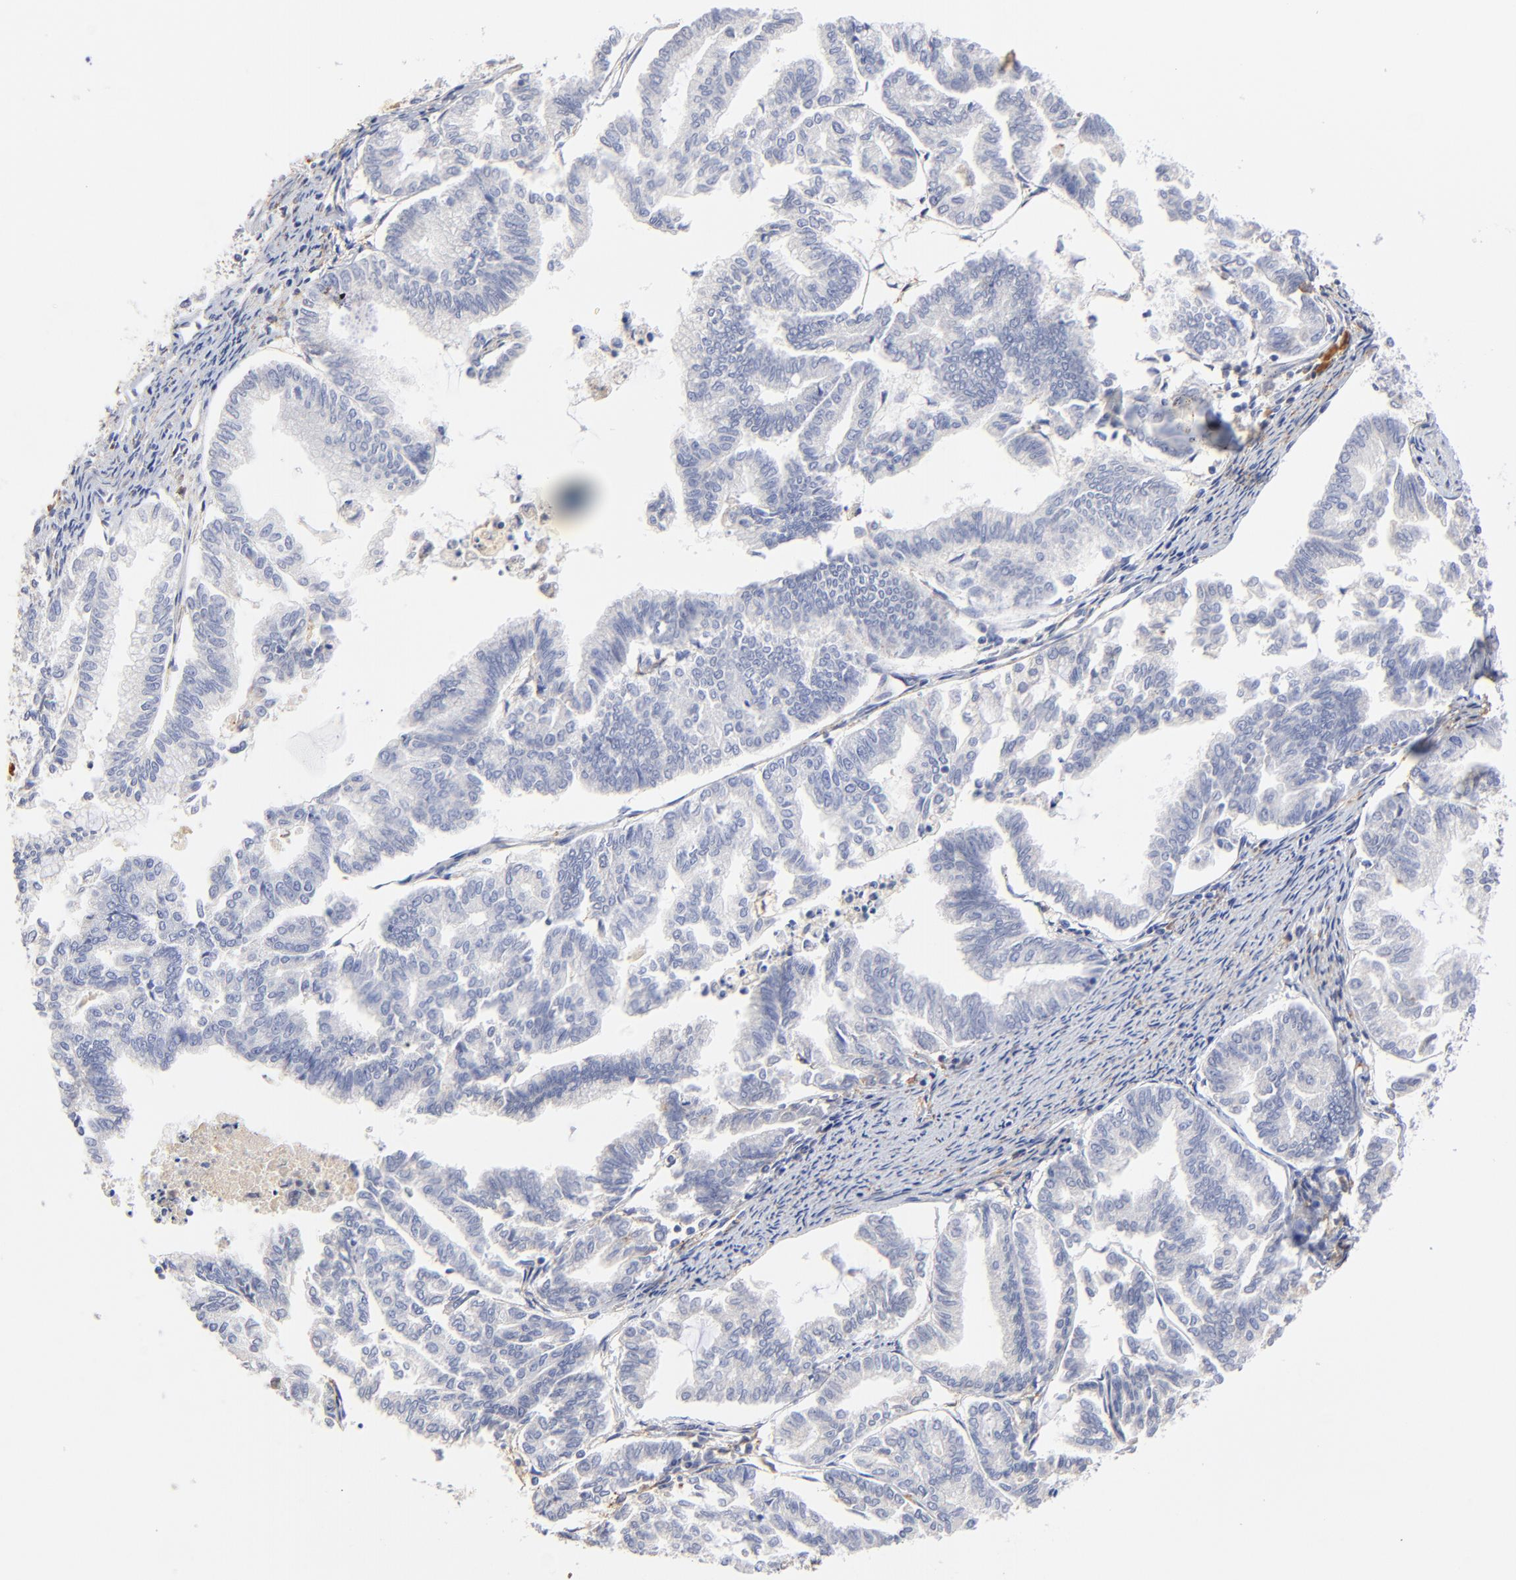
{"staining": {"intensity": "negative", "quantity": "none", "location": "none"}, "tissue": "endometrial cancer", "cell_type": "Tumor cells", "image_type": "cancer", "snomed": [{"axis": "morphology", "description": "Adenocarcinoma, NOS"}, {"axis": "topography", "description": "Endometrium"}], "caption": "High power microscopy image of an immunohistochemistry histopathology image of adenocarcinoma (endometrial), revealing no significant expression in tumor cells.", "gene": "MDGA2", "patient": {"sex": "female", "age": 79}}